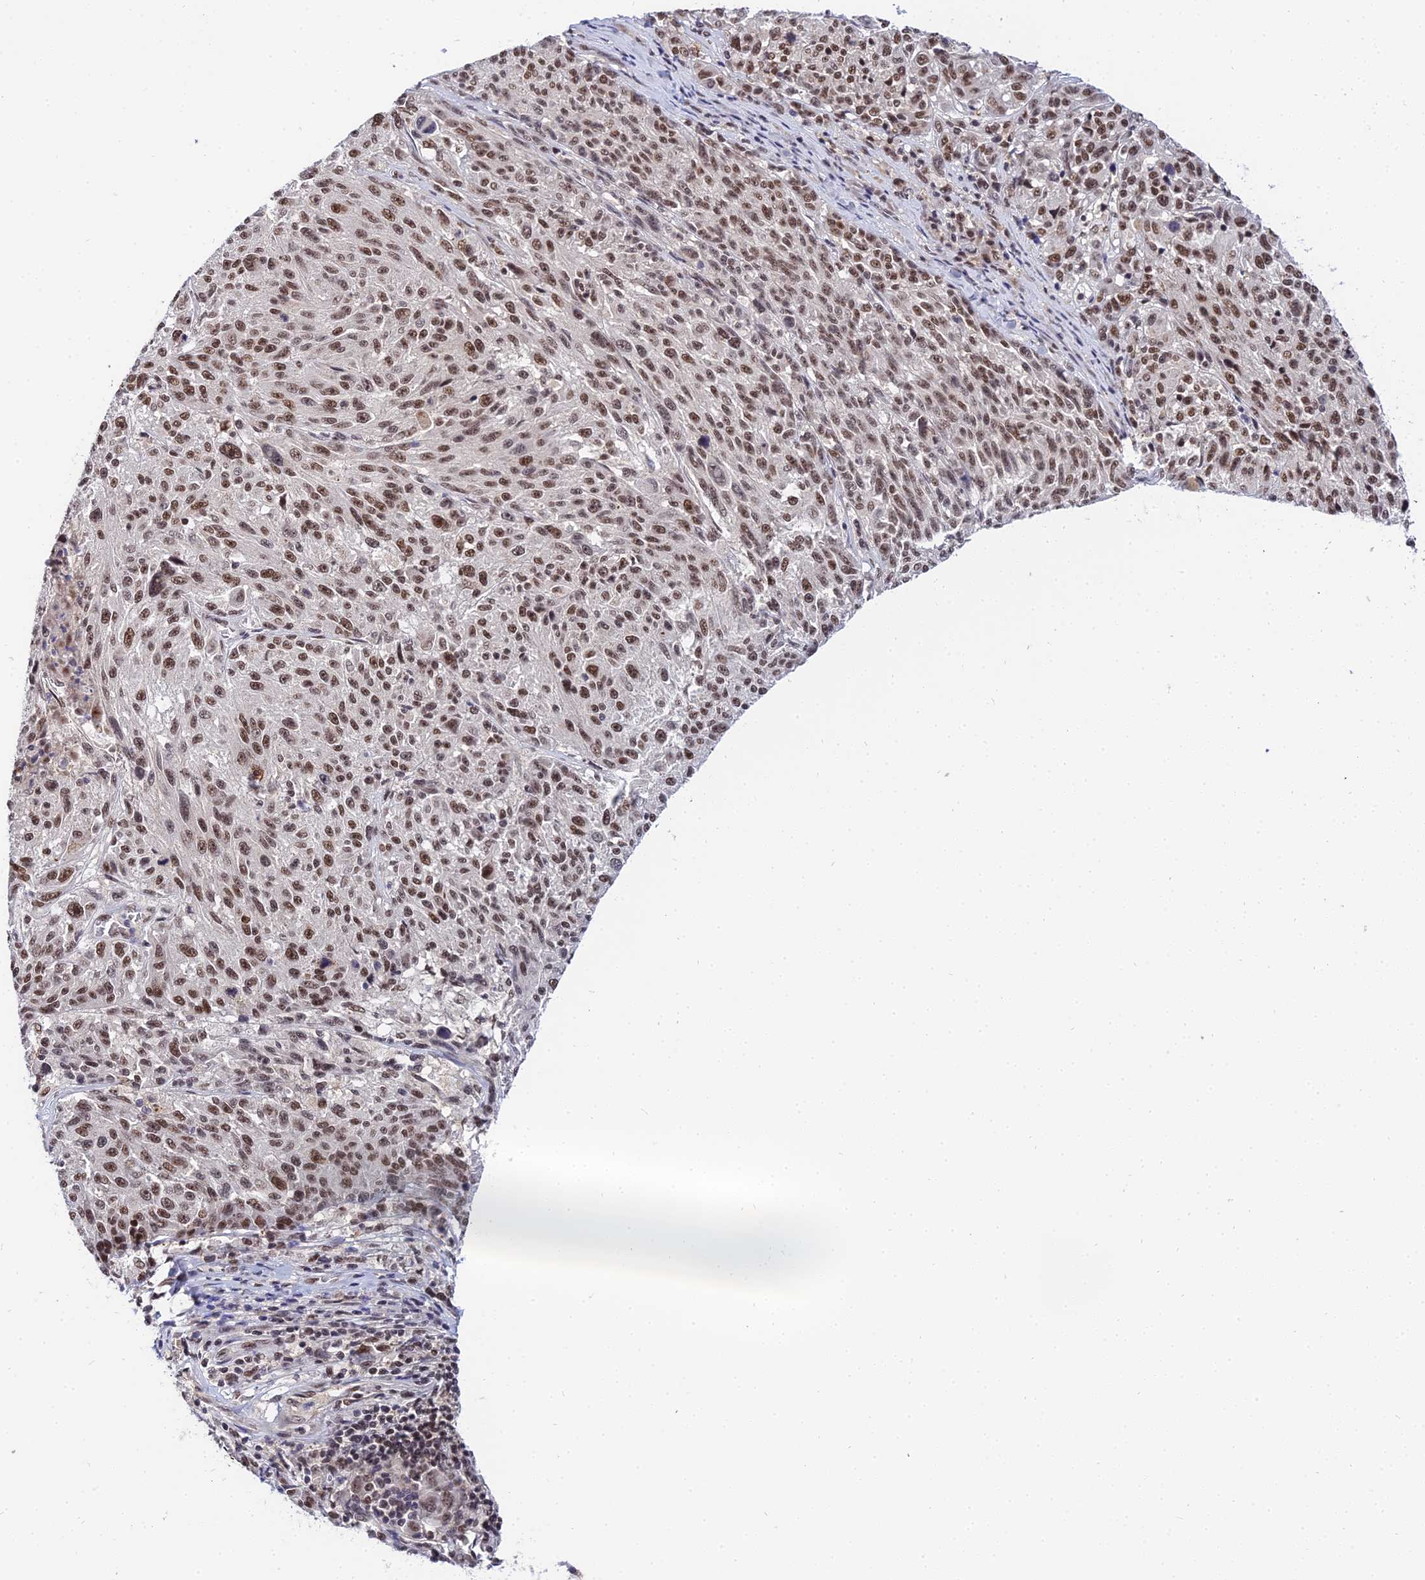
{"staining": {"intensity": "strong", "quantity": ">75%", "location": "nuclear"}, "tissue": "melanoma", "cell_type": "Tumor cells", "image_type": "cancer", "snomed": [{"axis": "morphology", "description": "Malignant melanoma, NOS"}, {"axis": "topography", "description": "Skin"}], "caption": "Protein expression analysis of malignant melanoma shows strong nuclear positivity in approximately >75% of tumor cells.", "gene": "EXOSC3", "patient": {"sex": "male", "age": 53}}